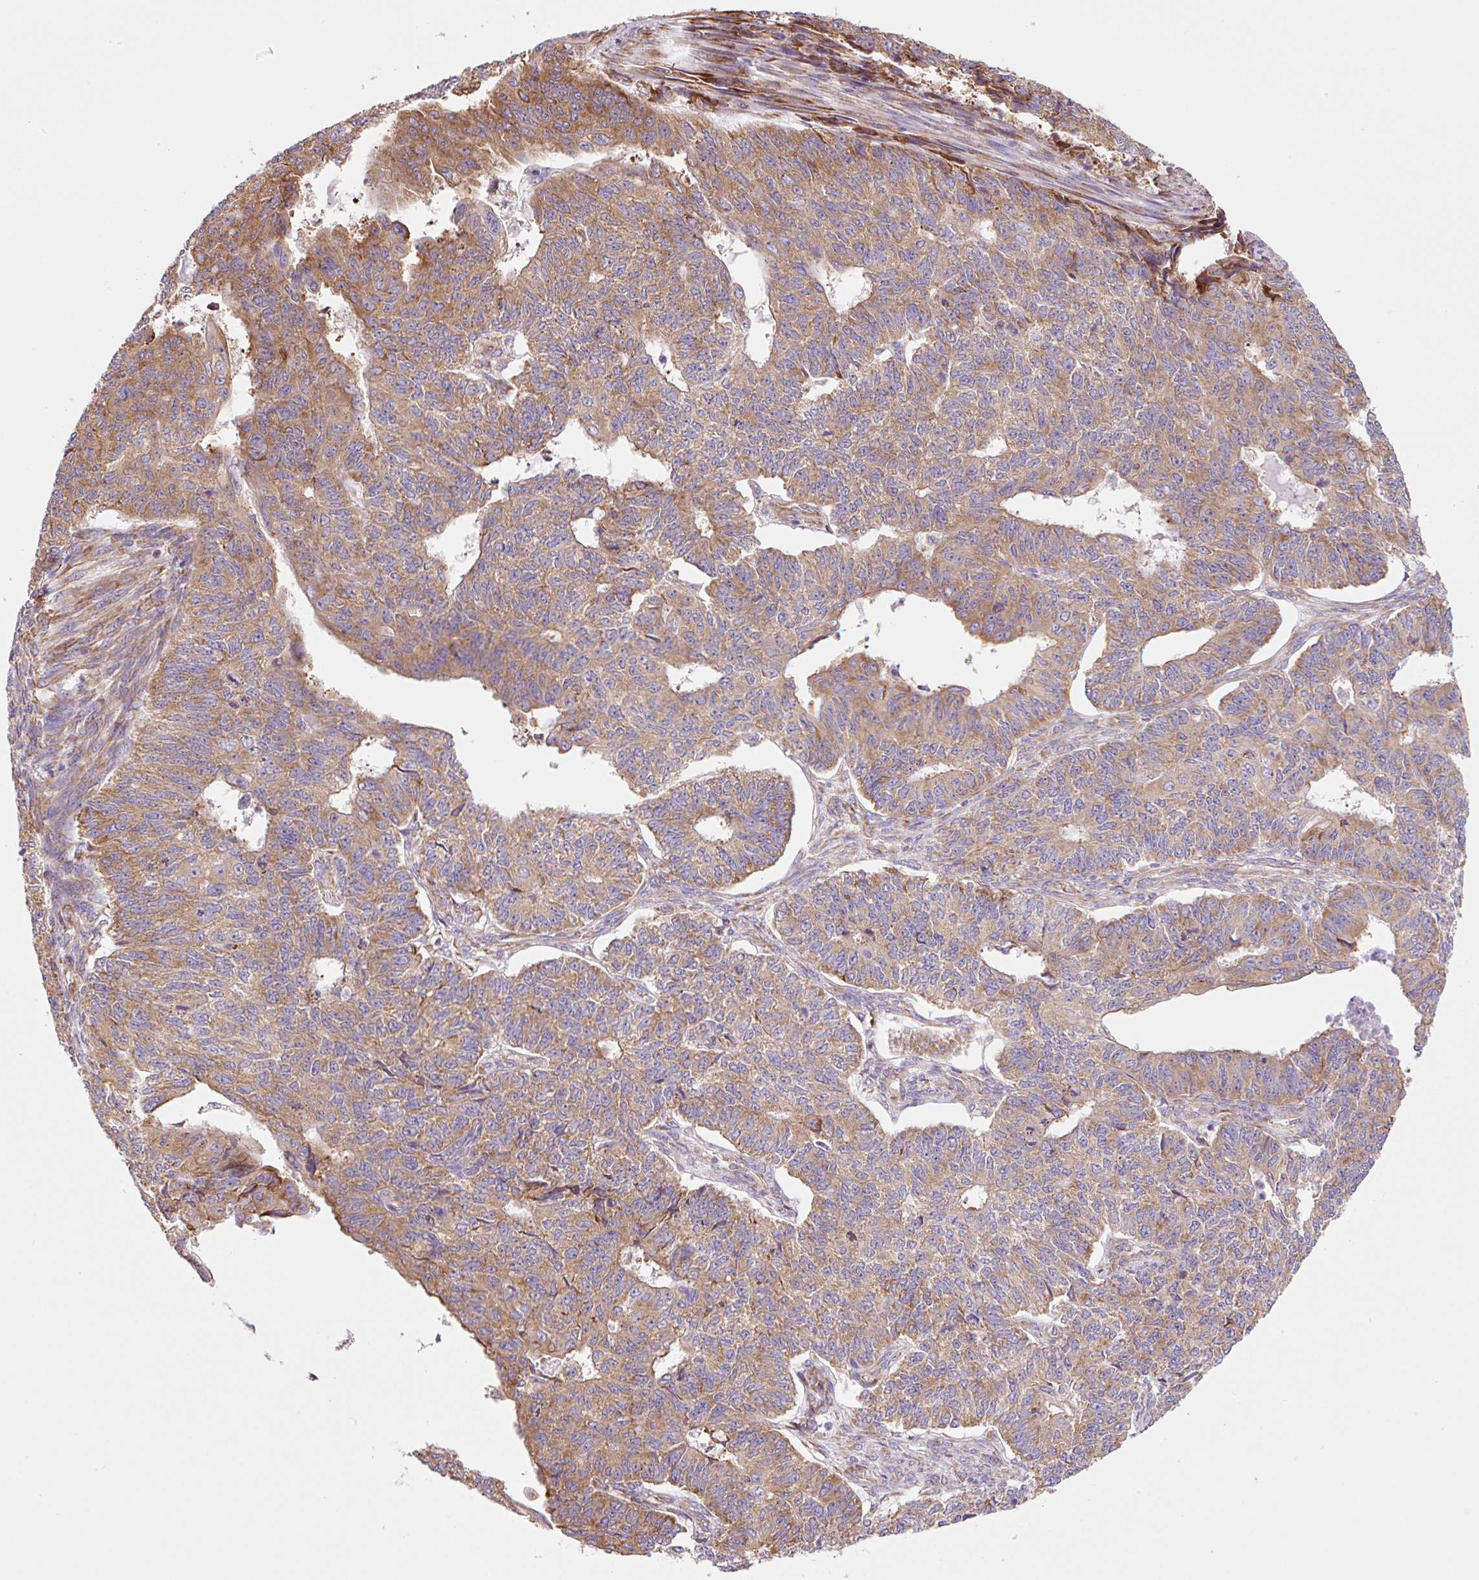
{"staining": {"intensity": "moderate", "quantity": ">75%", "location": "cytoplasmic/membranous"}, "tissue": "endometrial cancer", "cell_type": "Tumor cells", "image_type": "cancer", "snomed": [{"axis": "morphology", "description": "Adenocarcinoma, NOS"}, {"axis": "topography", "description": "Endometrium"}], "caption": "The image exhibits staining of endometrial adenocarcinoma, revealing moderate cytoplasmic/membranous protein staining (brown color) within tumor cells.", "gene": "RPL41", "patient": {"sex": "female", "age": 32}}